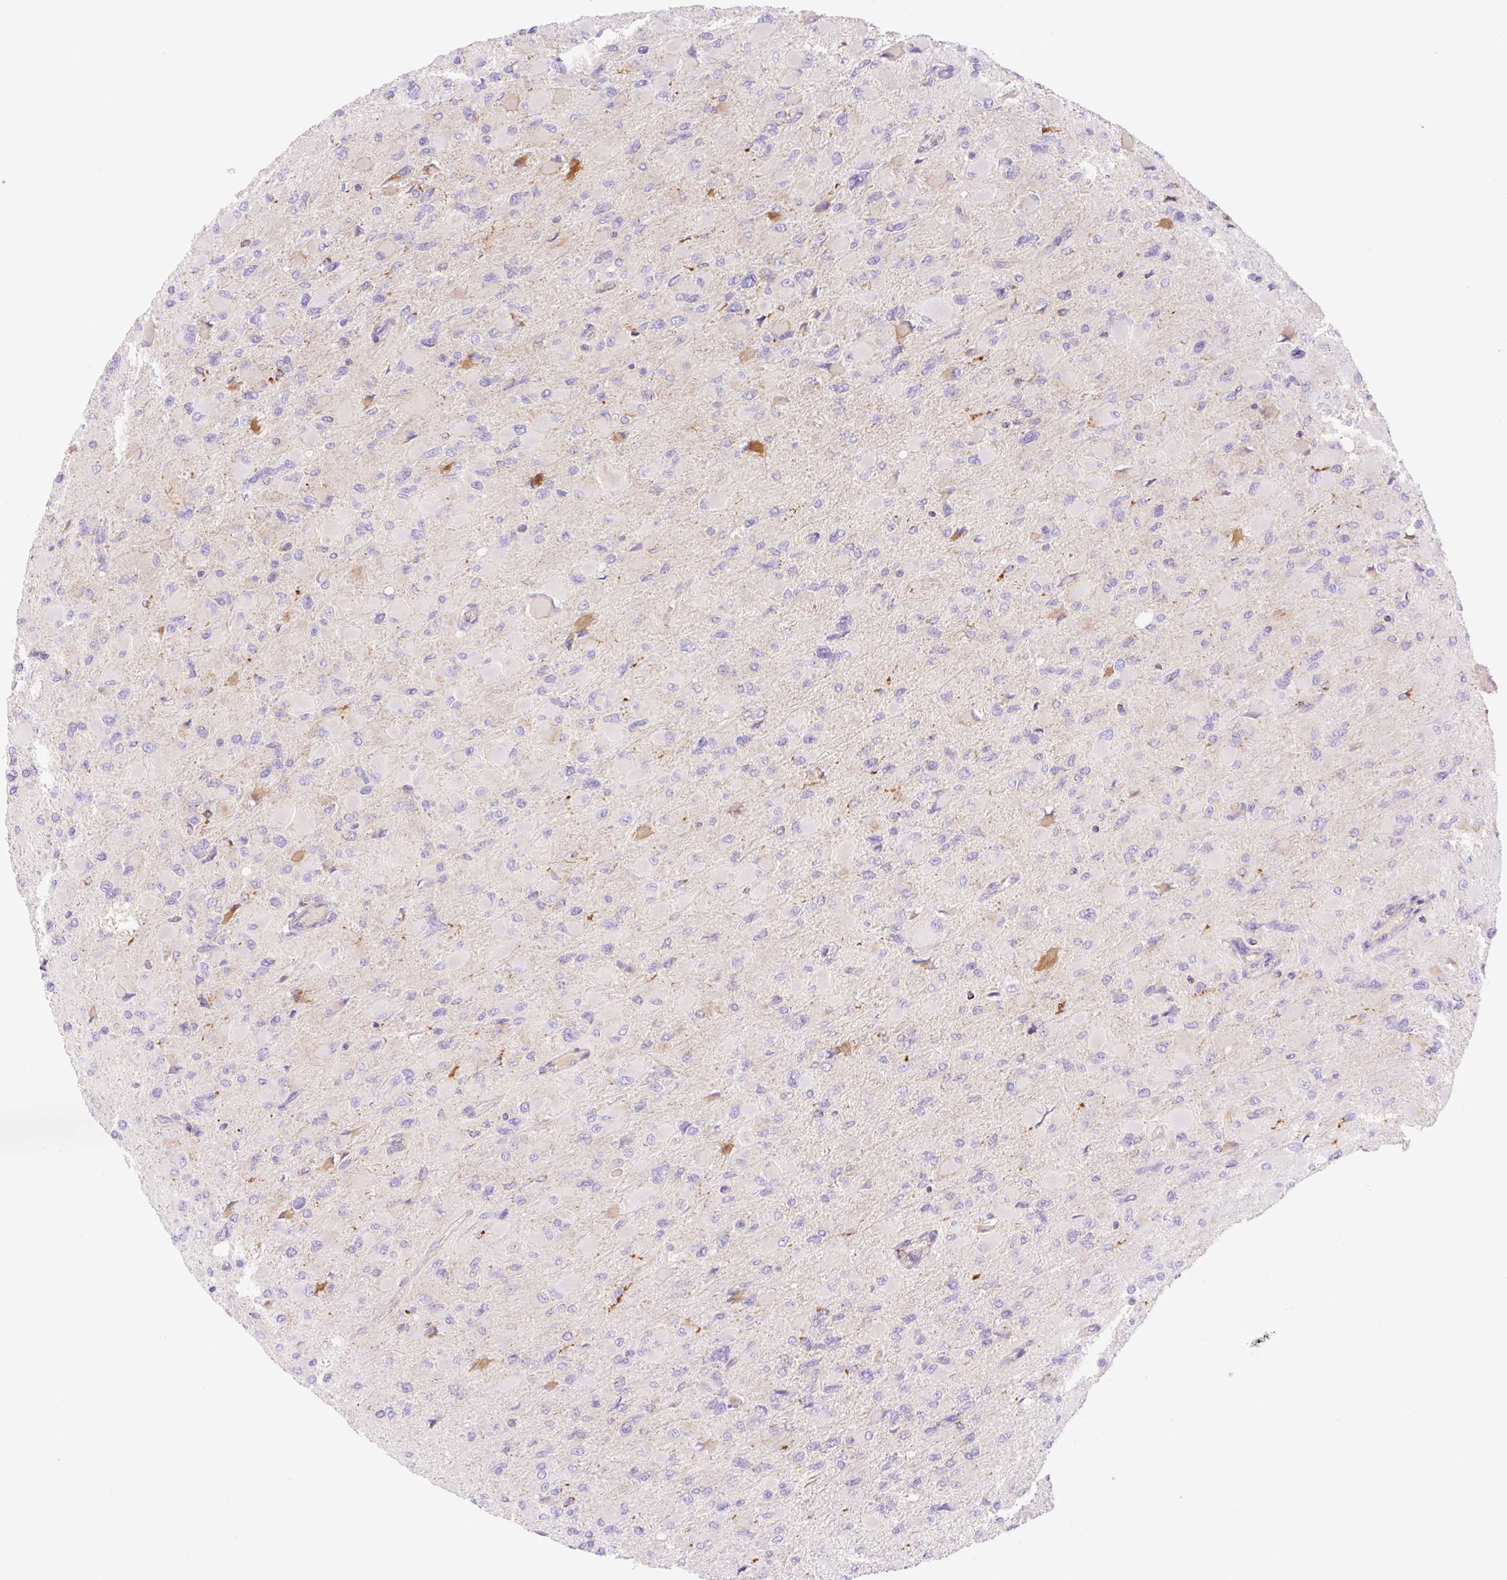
{"staining": {"intensity": "negative", "quantity": "none", "location": "none"}, "tissue": "glioma", "cell_type": "Tumor cells", "image_type": "cancer", "snomed": [{"axis": "morphology", "description": "Glioma, malignant, High grade"}, {"axis": "topography", "description": "Cerebral cortex"}], "caption": "Protein analysis of malignant glioma (high-grade) displays no significant positivity in tumor cells.", "gene": "ETNK2", "patient": {"sex": "female", "age": 36}}